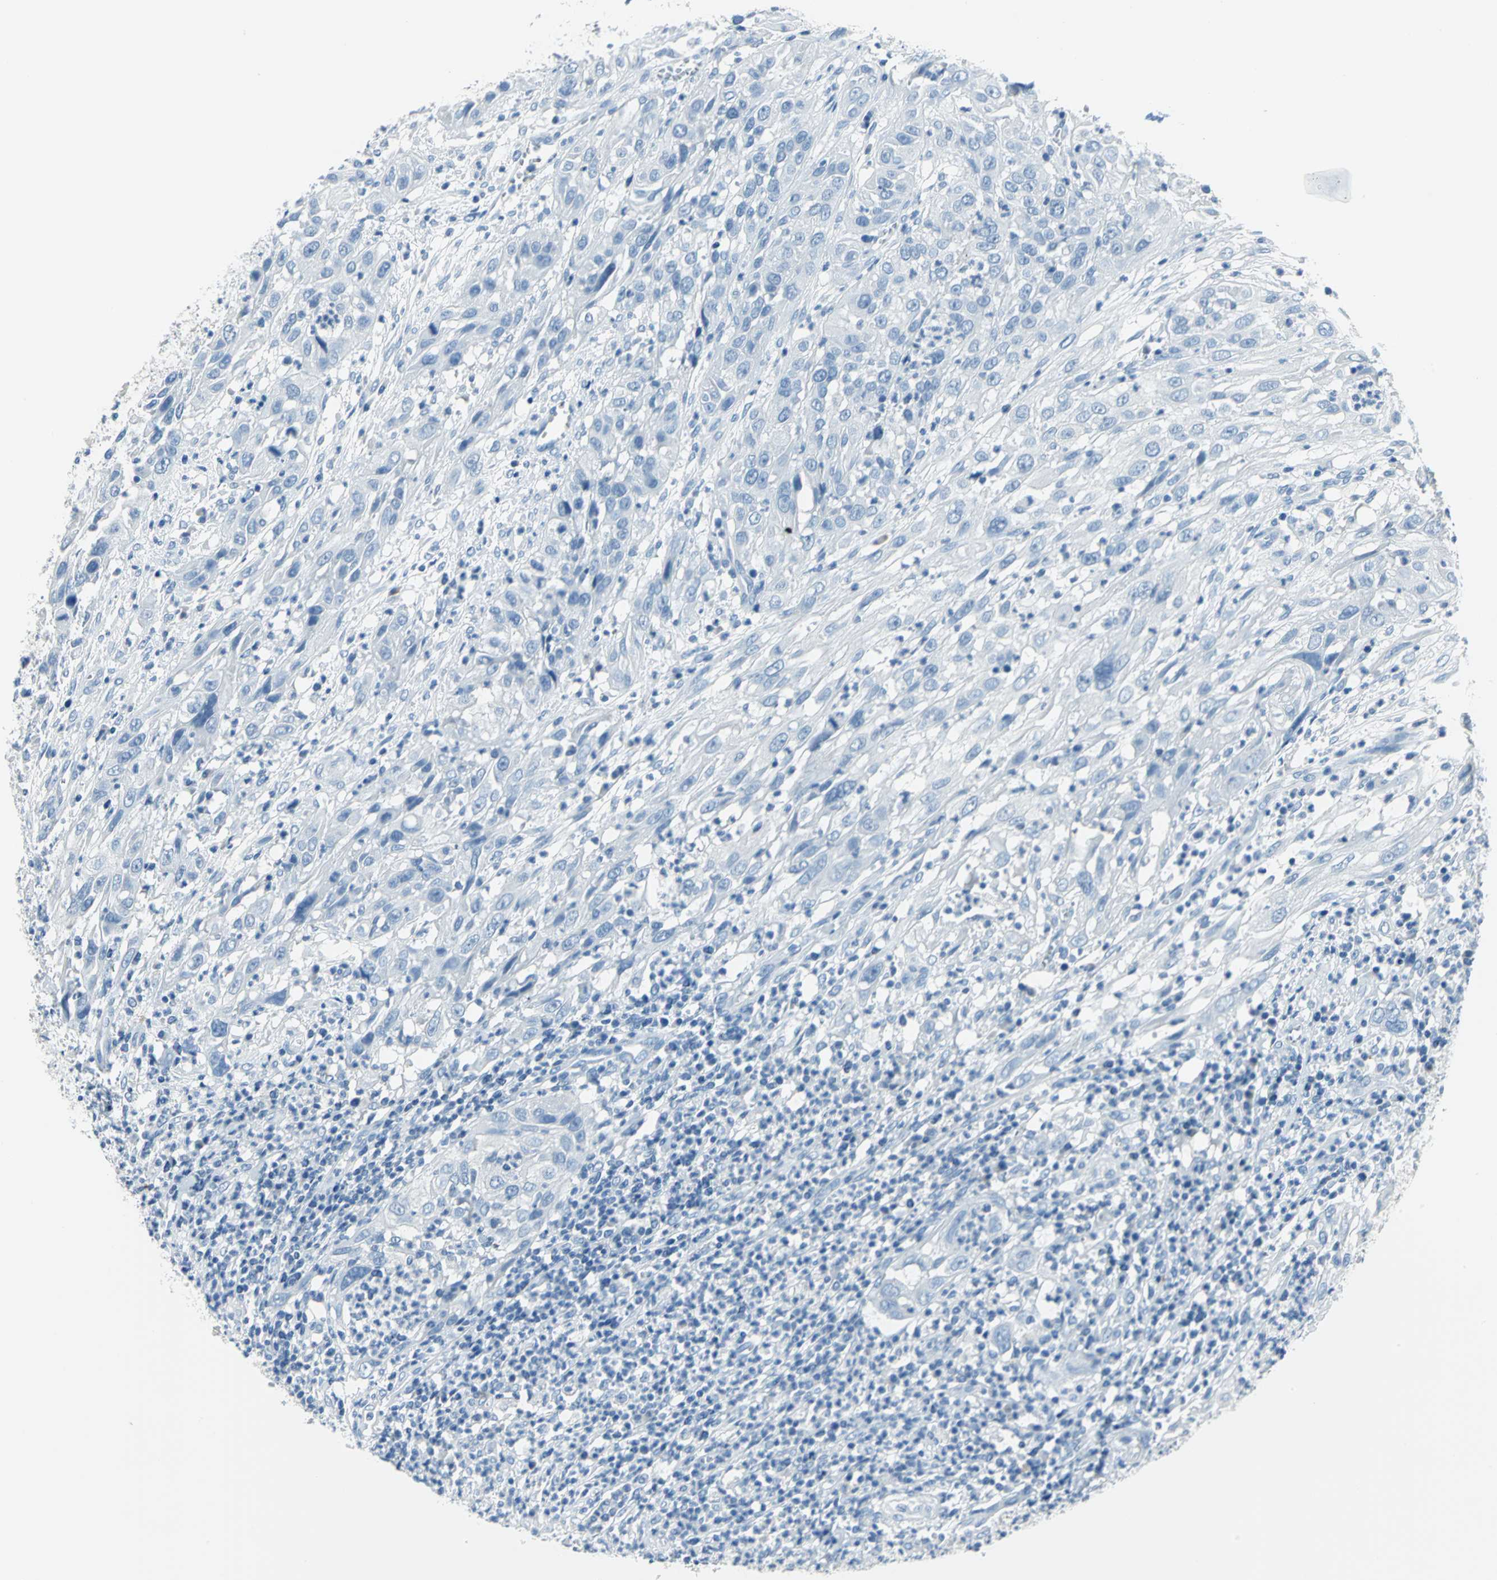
{"staining": {"intensity": "negative", "quantity": "none", "location": "none"}, "tissue": "cervical cancer", "cell_type": "Tumor cells", "image_type": "cancer", "snomed": [{"axis": "morphology", "description": "Squamous cell carcinoma, NOS"}, {"axis": "topography", "description": "Cervix"}], "caption": "Image shows no significant protein positivity in tumor cells of cervical cancer (squamous cell carcinoma). (Immunohistochemistry, brightfield microscopy, high magnification).", "gene": "PKLR", "patient": {"sex": "female", "age": 32}}